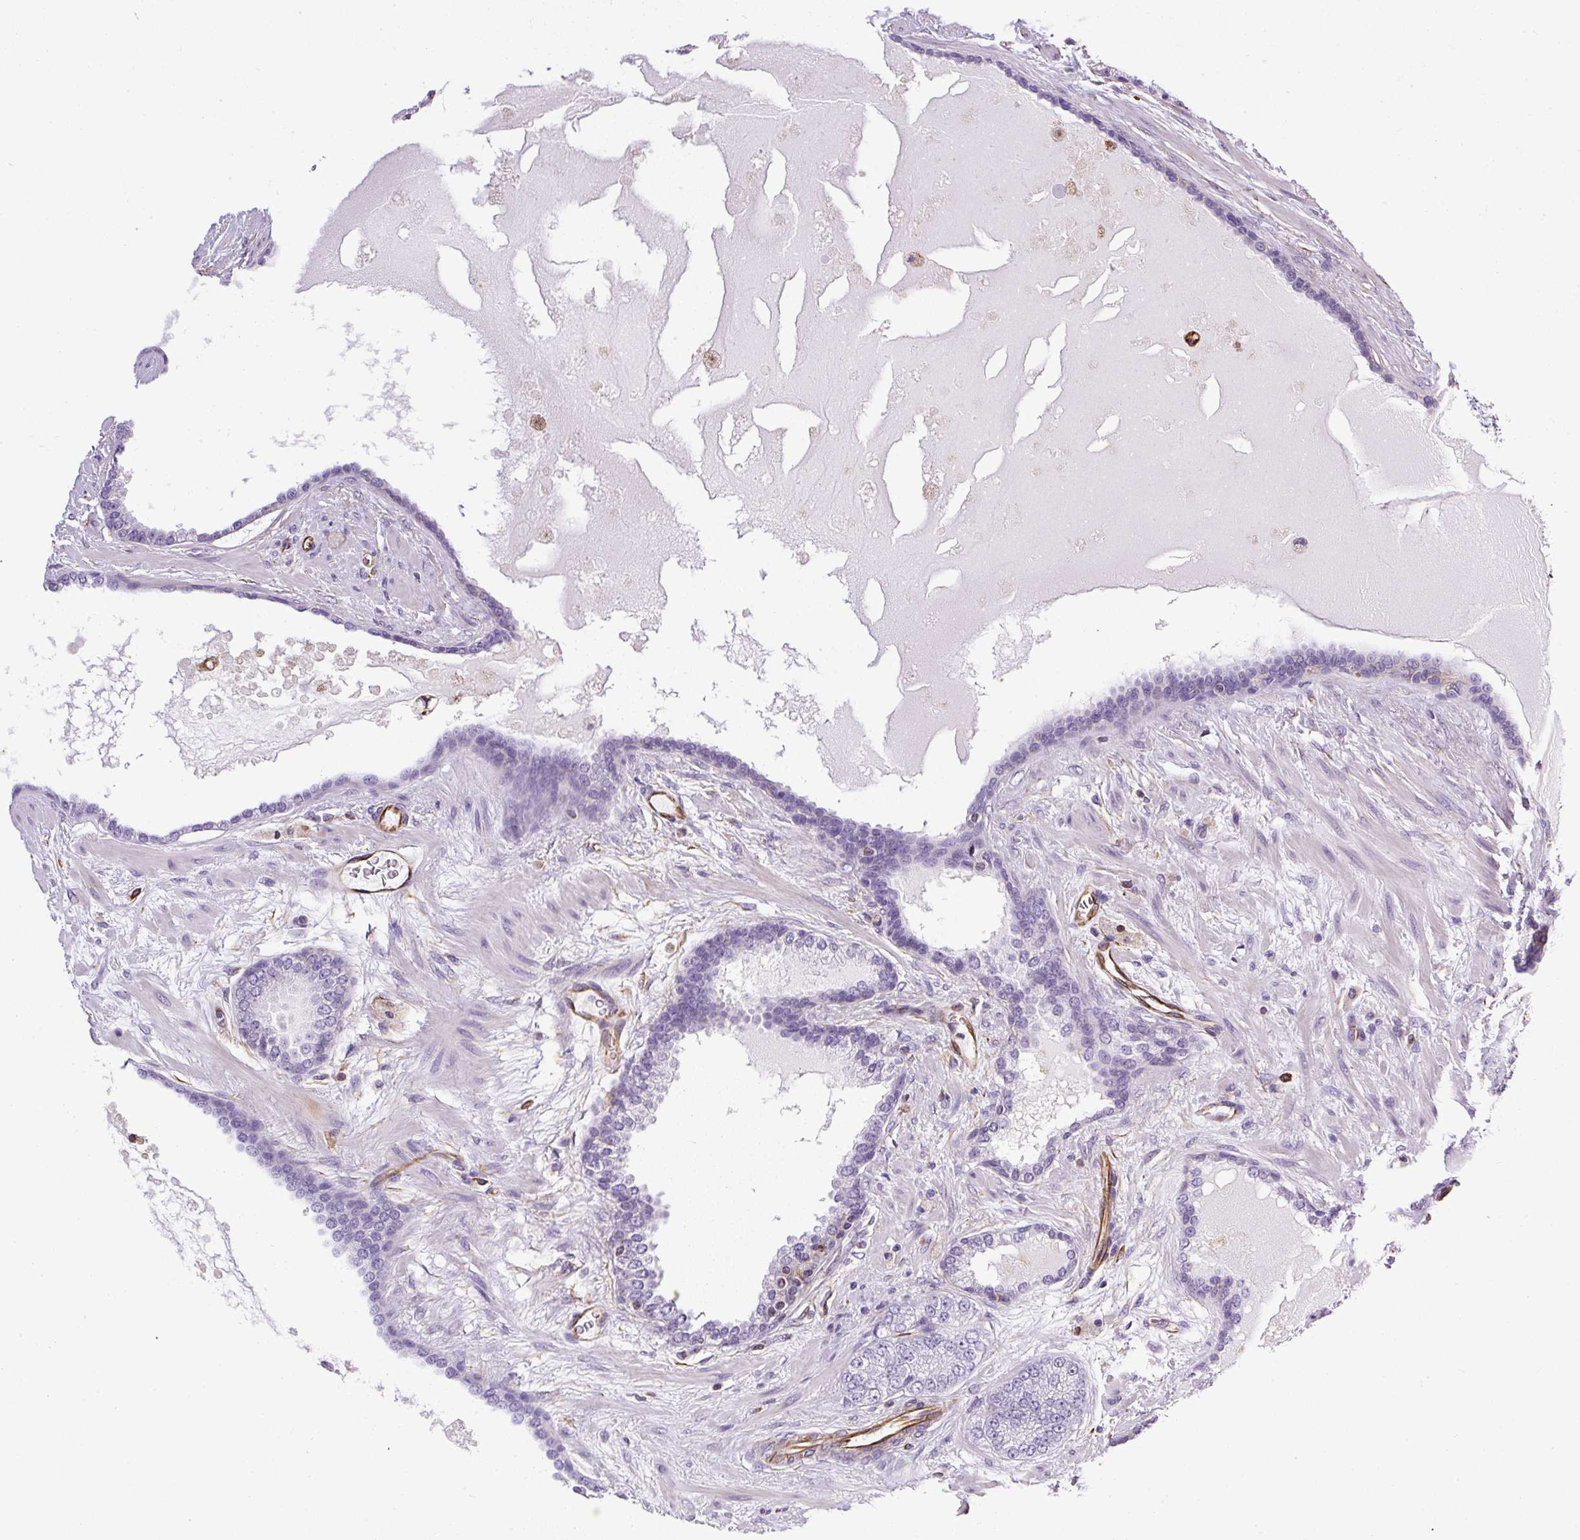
{"staining": {"intensity": "negative", "quantity": "none", "location": "none"}, "tissue": "prostate cancer", "cell_type": "Tumor cells", "image_type": "cancer", "snomed": [{"axis": "morphology", "description": "Adenocarcinoma, High grade"}, {"axis": "topography", "description": "Prostate"}], "caption": "Immunohistochemistry histopathology image of neoplastic tissue: adenocarcinoma (high-grade) (prostate) stained with DAB (3,3'-diaminobenzidine) reveals no significant protein positivity in tumor cells.", "gene": "PLS1", "patient": {"sex": "male", "age": 68}}